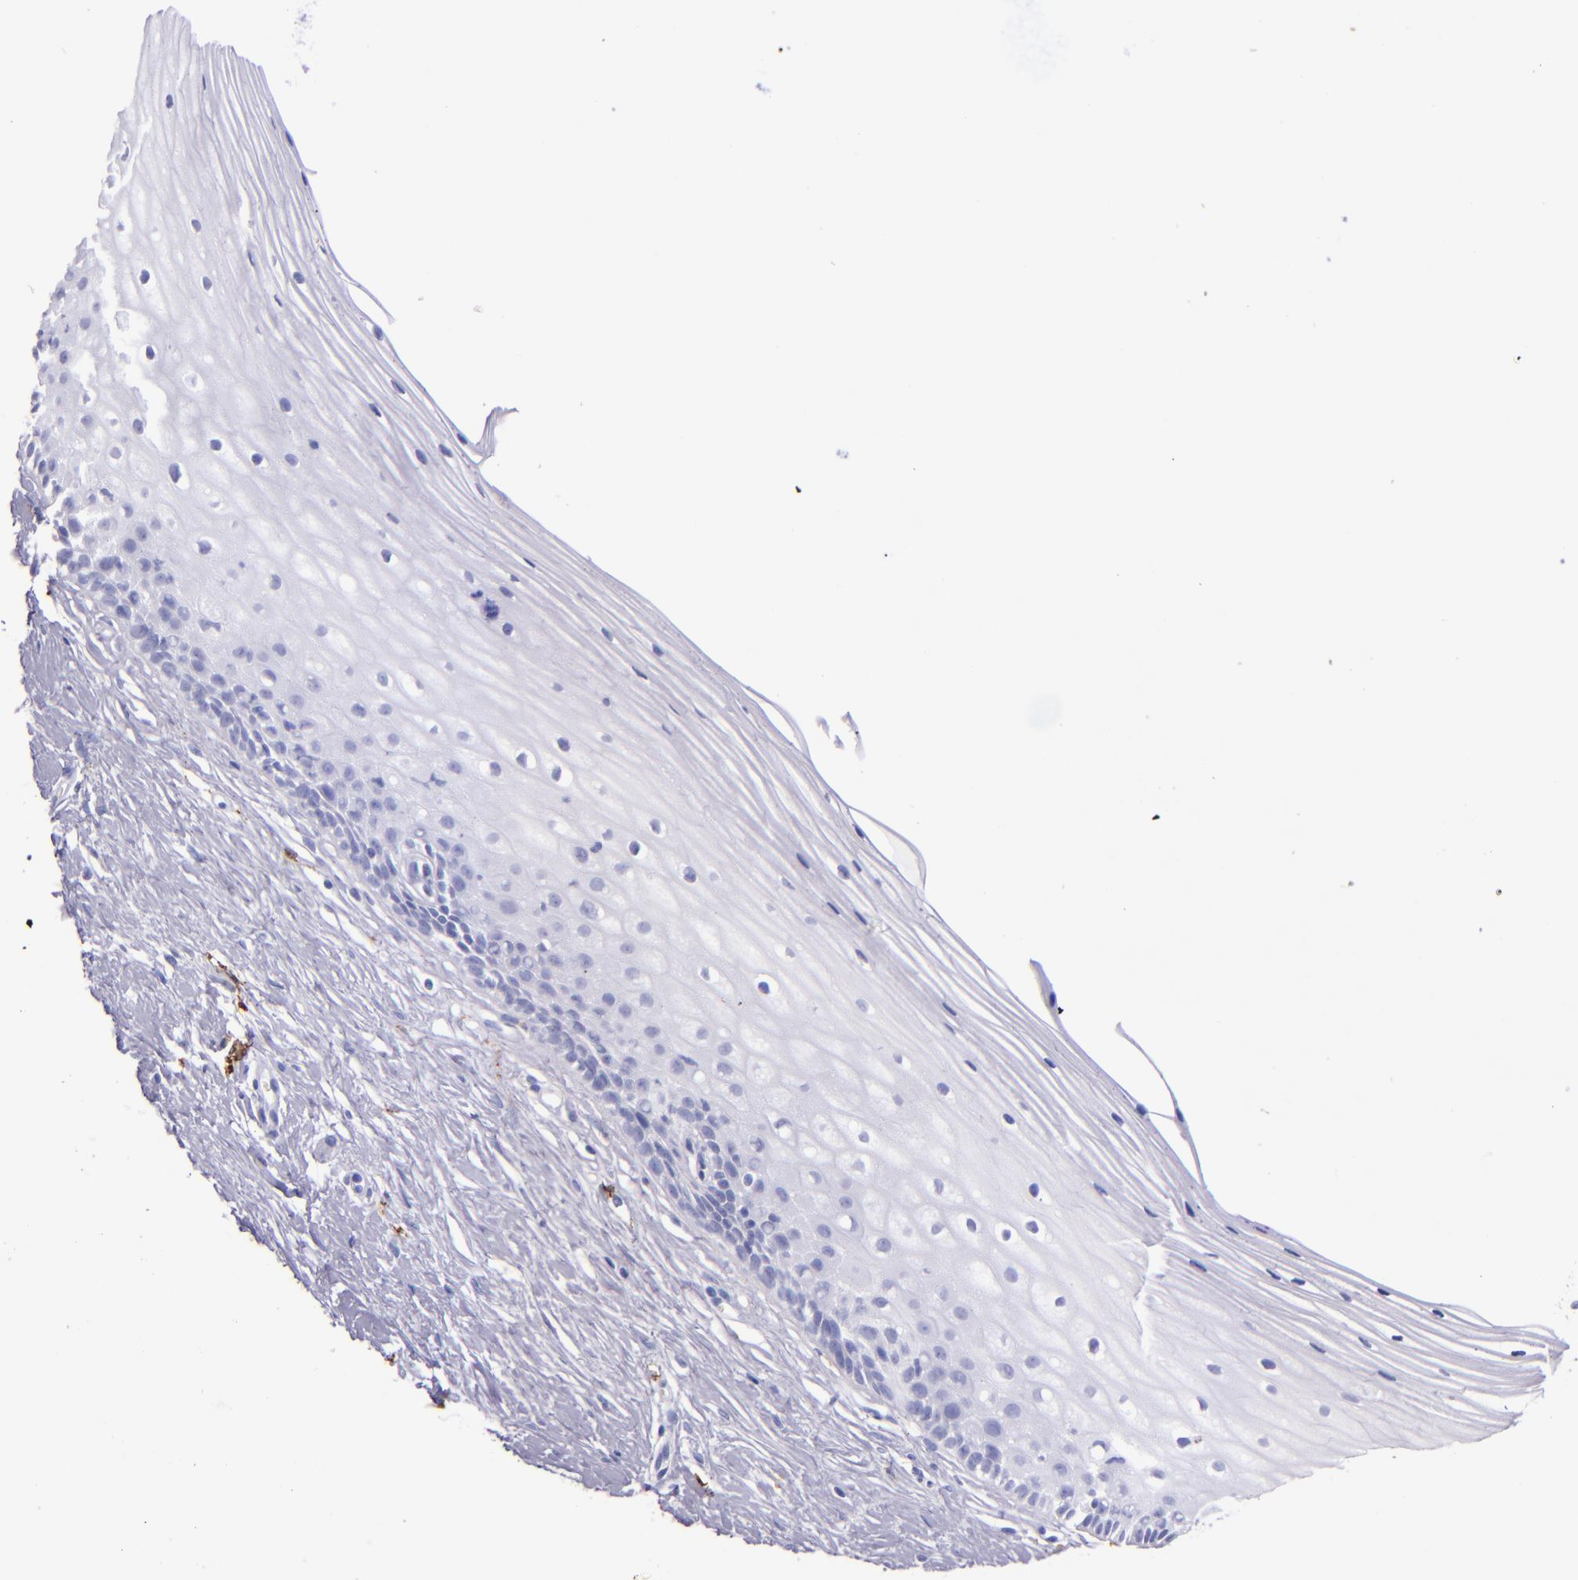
{"staining": {"intensity": "negative", "quantity": "none", "location": "none"}, "tissue": "cervix", "cell_type": "Glandular cells", "image_type": "normal", "snomed": [{"axis": "morphology", "description": "Normal tissue, NOS"}, {"axis": "topography", "description": "Cervix"}], "caption": "Glandular cells show no significant positivity in unremarkable cervix.", "gene": "CD163", "patient": {"sex": "female", "age": 40}}